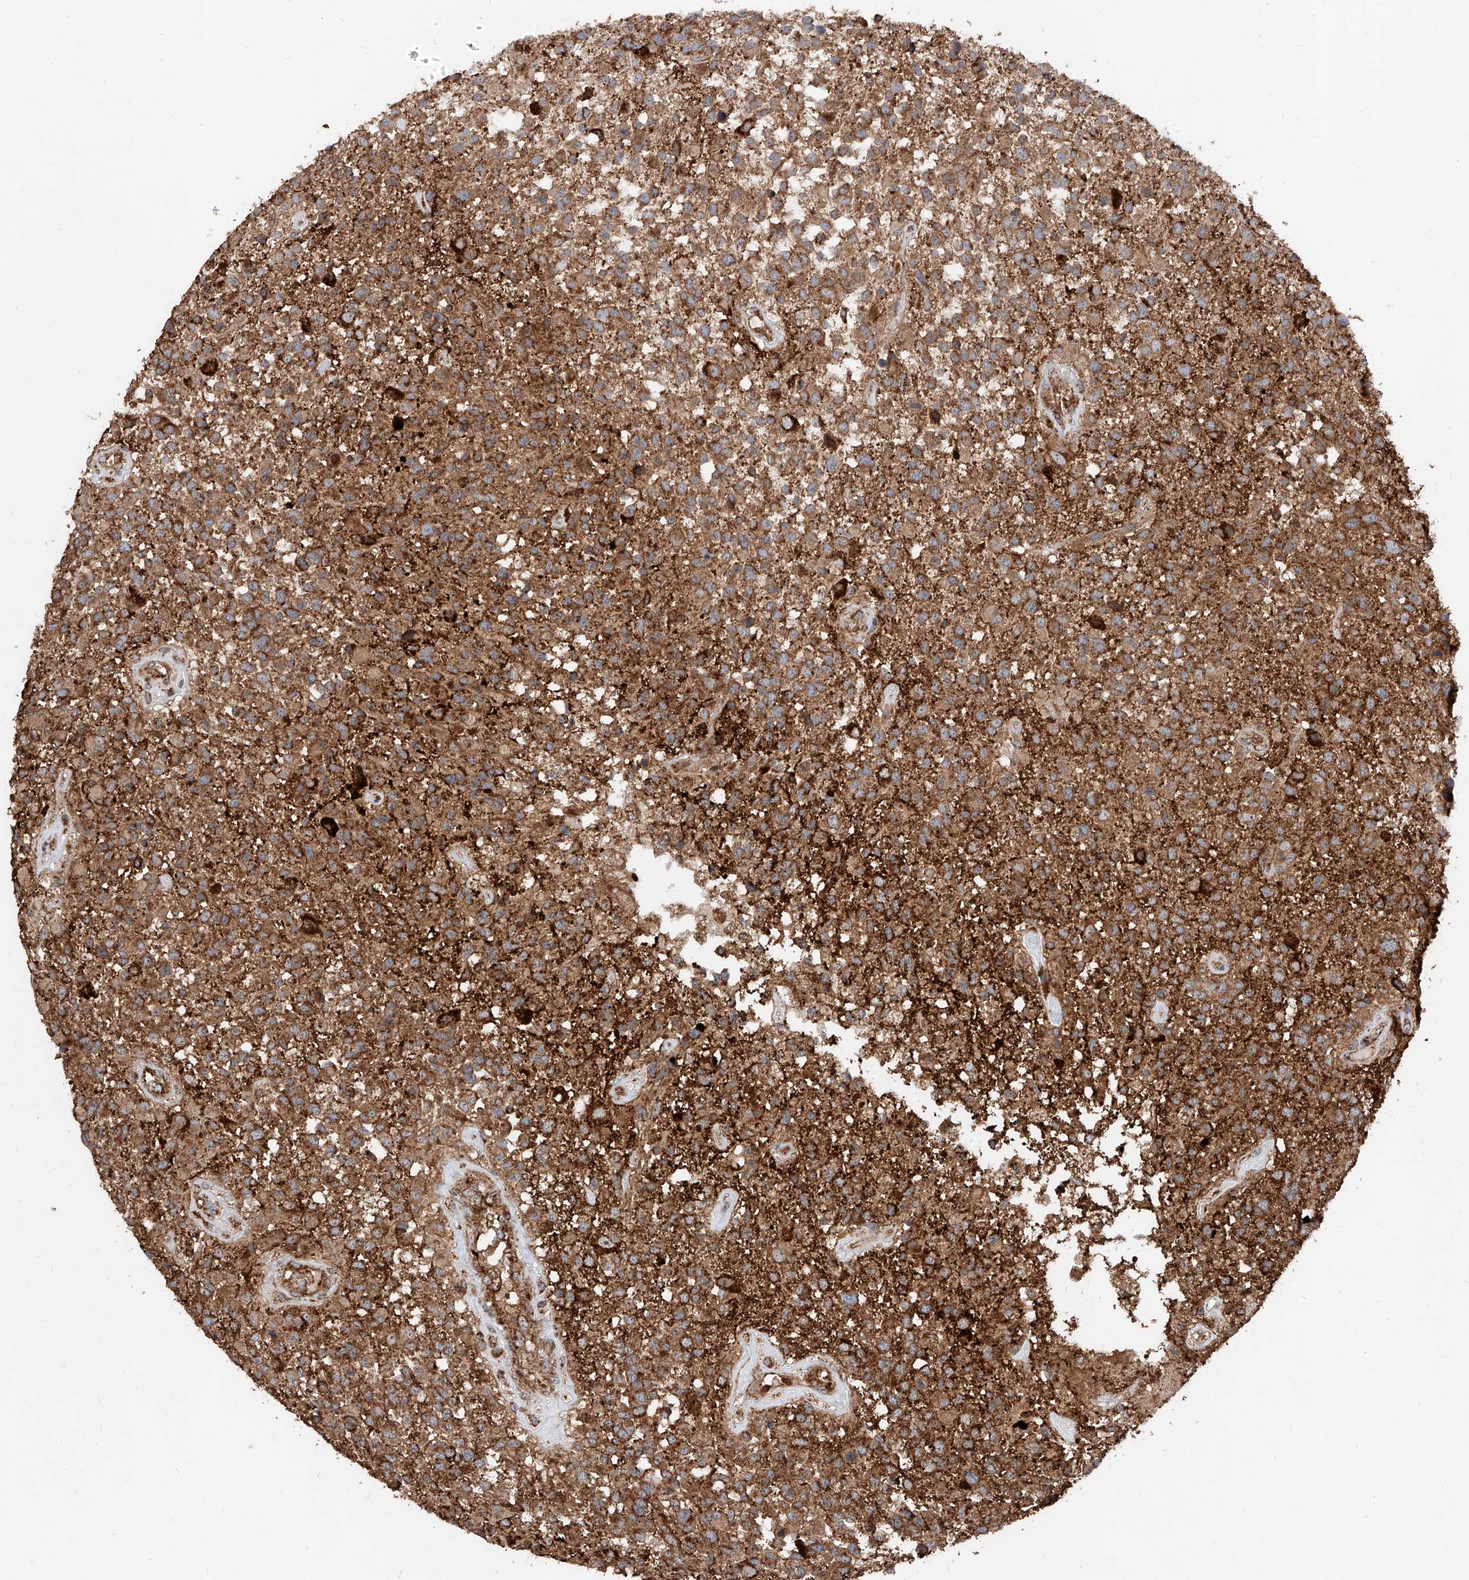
{"staining": {"intensity": "moderate", "quantity": ">75%", "location": "cytoplasmic/membranous"}, "tissue": "glioma", "cell_type": "Tumor cells", "image_type": "cancer", "snomed": [{"axis": "morphology", "description": "Glioma, malignant, High grade"}, {"axis": "morphology", "description": "Glioblastoma, NOS"}, {"axis": "topography", "description": "Brain"}], "caption": "About >75% of tumor cells in glioblastoma exhibit moderate cytoplasmic/membranous protein positivity as visualized by brown immunohistochemical staining.", "gene": "PISD", "patient": {"sex": "male", "age": 60}}